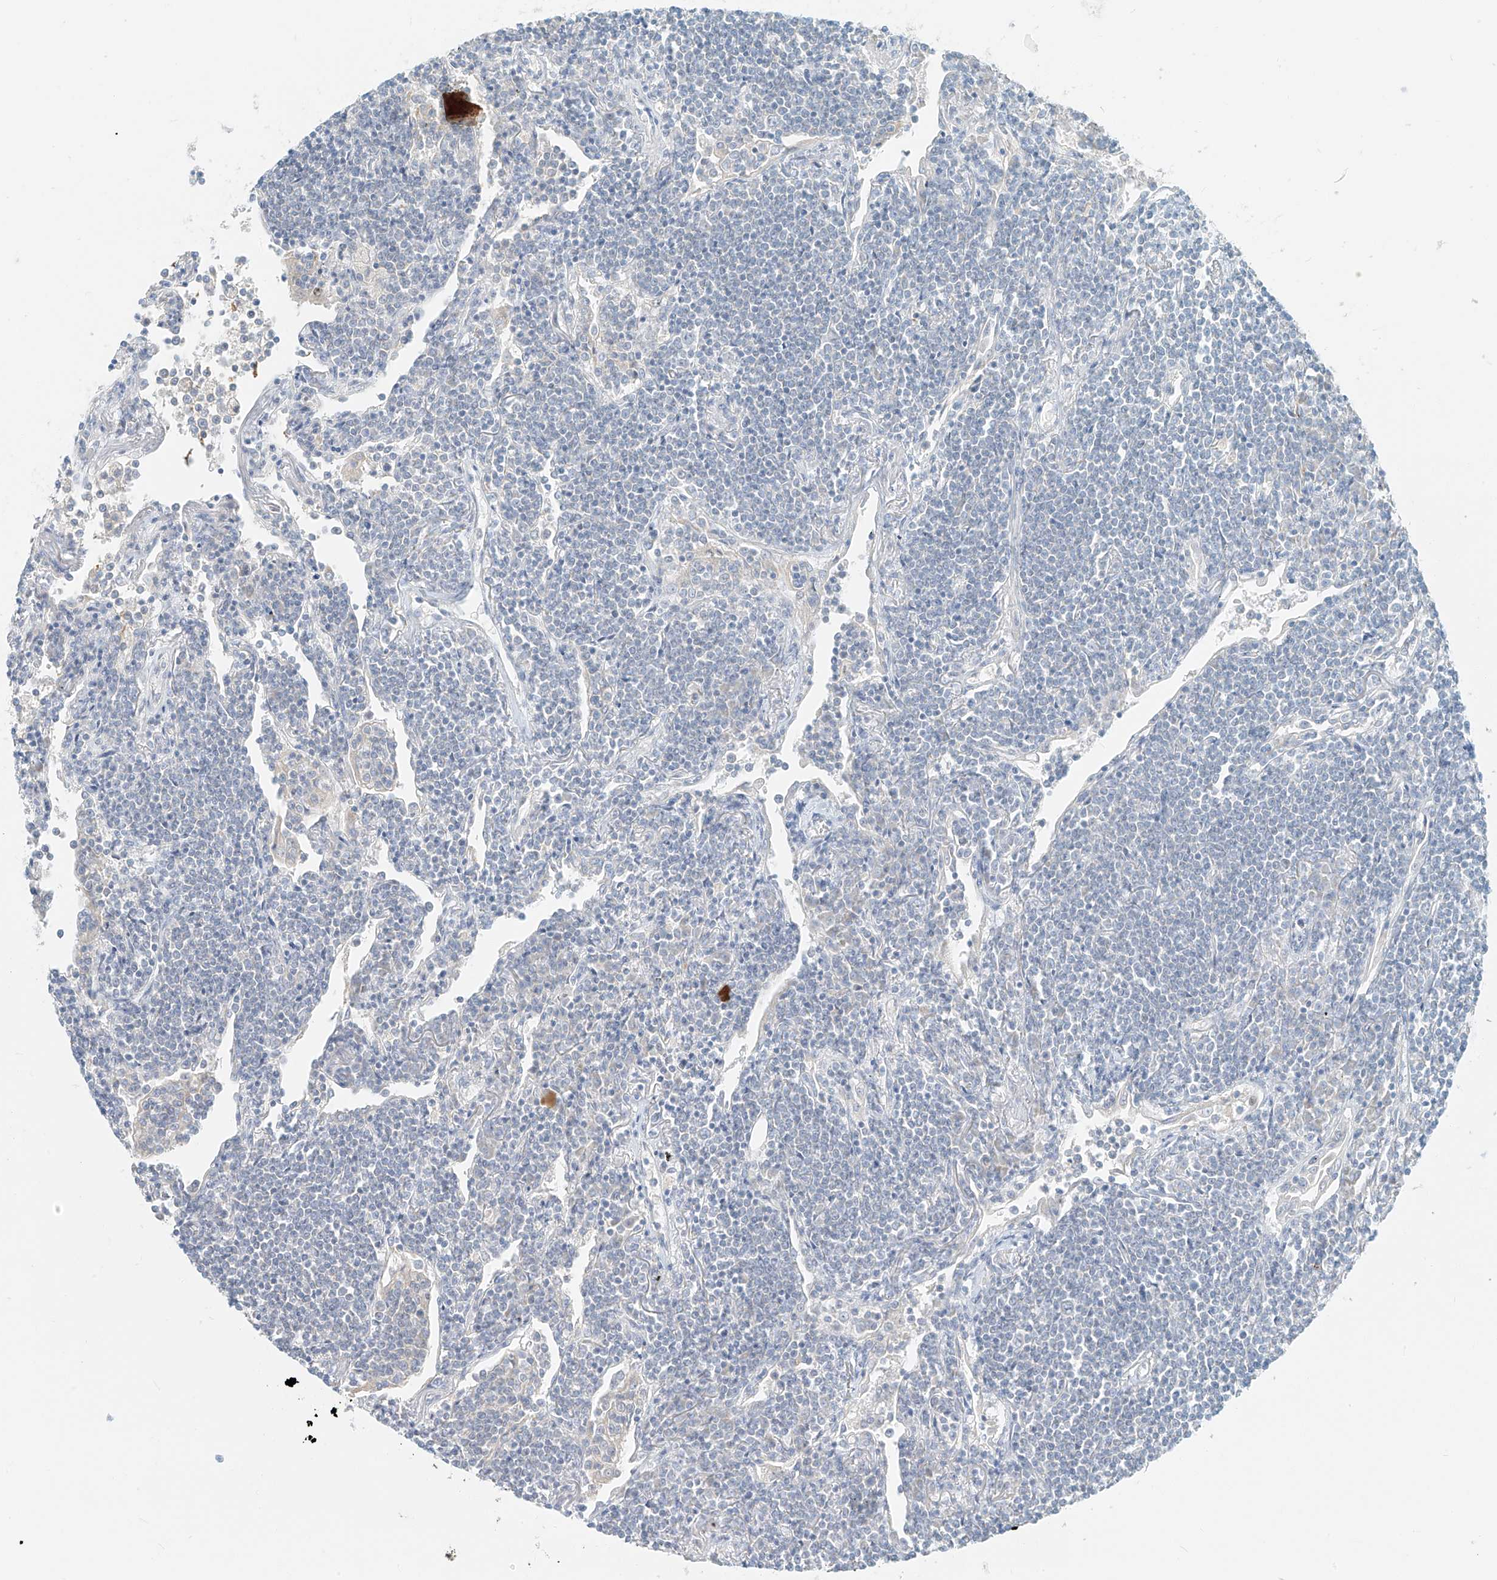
{"staining": {"intensity": "negative", "quantity": "none", "location": "none"}, "tissue": "lymphoma", "cell_type": "Tumor cells", "image_type": "cancer", "snomed": [{"axis": "morphology", "description": "Malignant lymphoma, non-Hodgkin's type, Low grade"}, {"axis": "topography", "description": "Lung"}], "caption": "Image shows no significant protein positivity in tumor cells of lymphoma.", "gene": "PGC", "patient": {"sex": "female", "age": 71}}